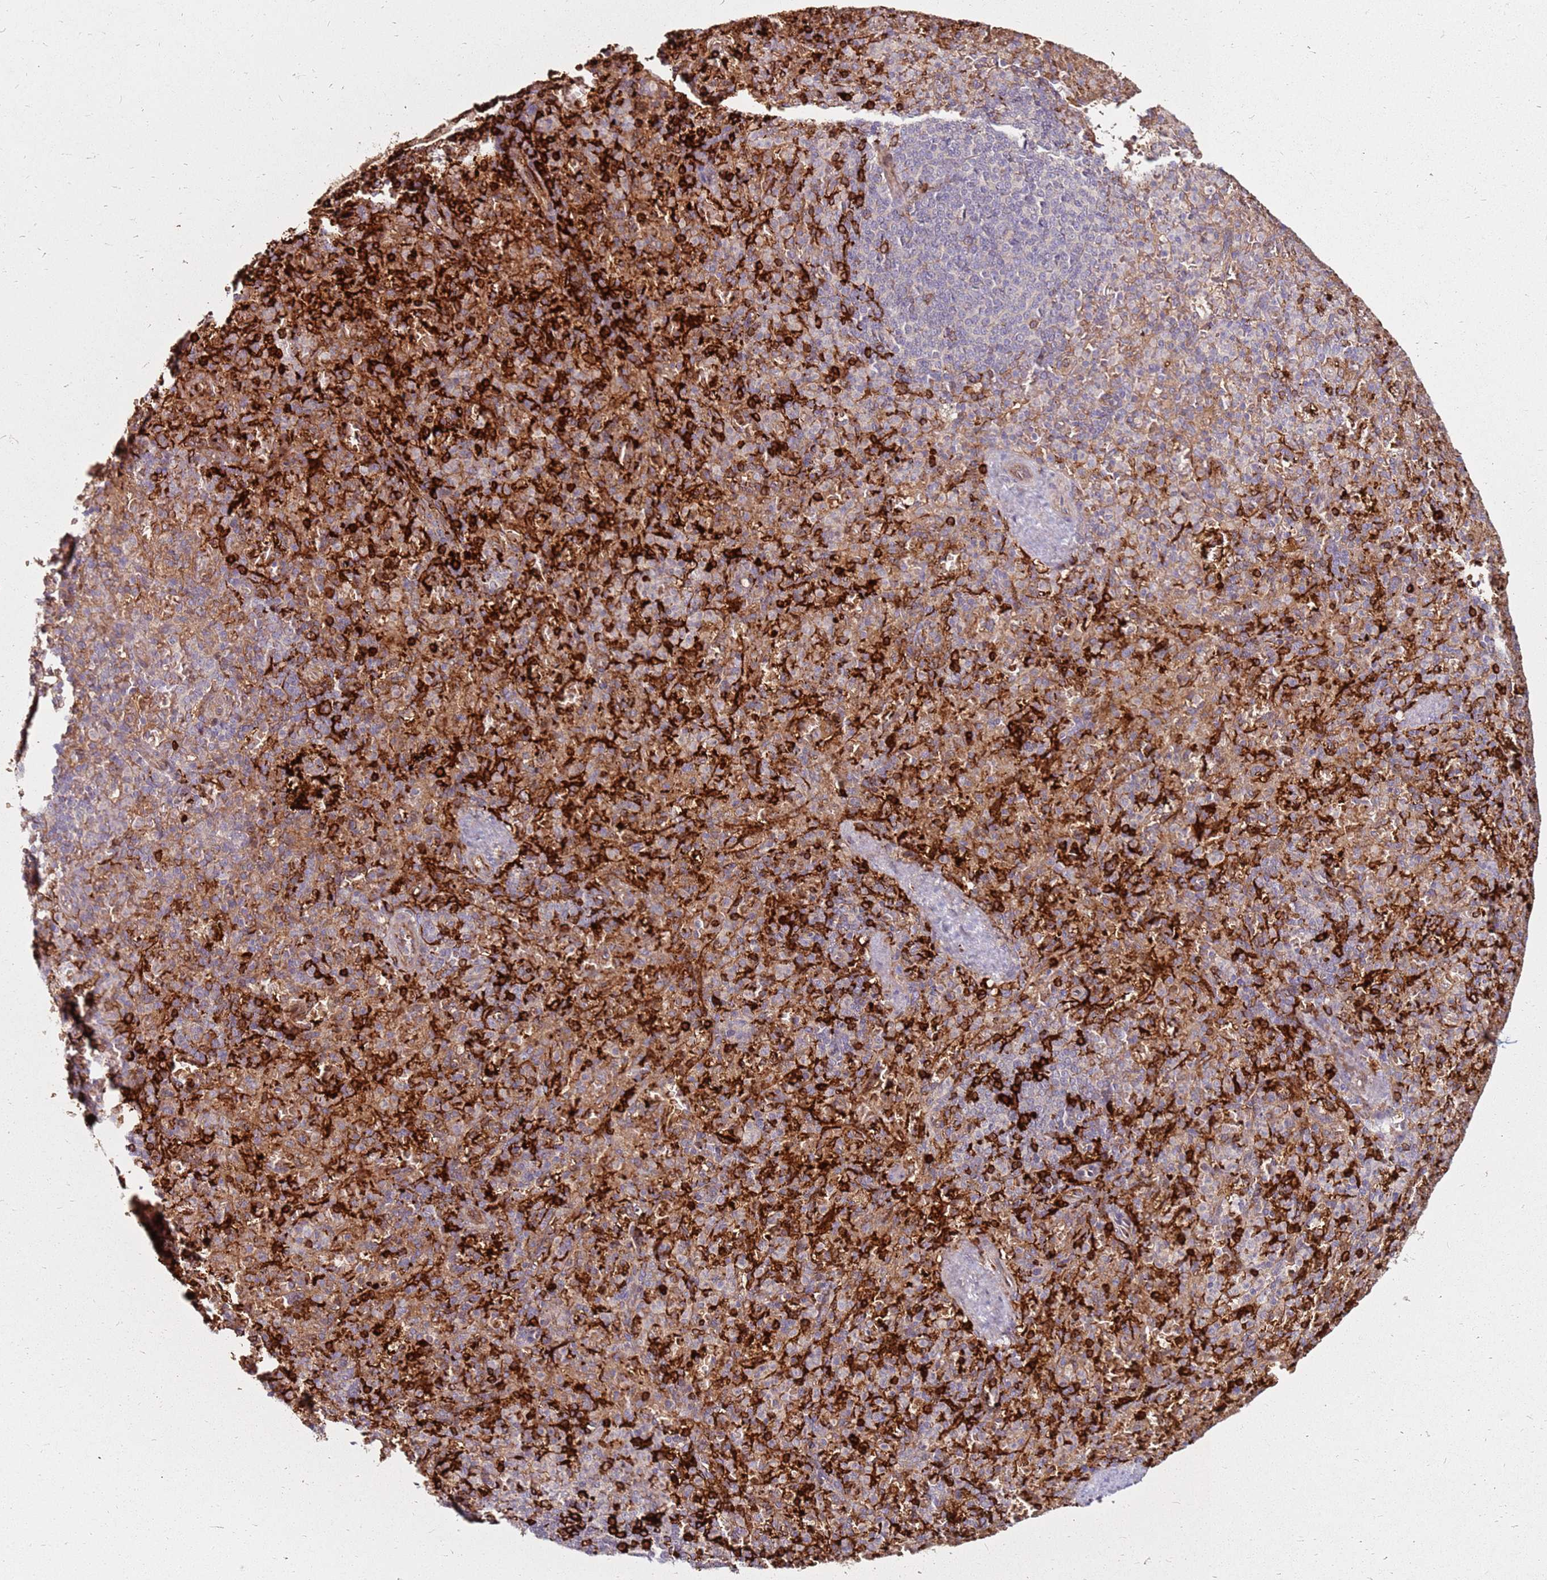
{"staining": {"intensity": "strong", "quantity": ">75%", "location": "cytoplasmic/membranous"}, "tissue": "spleen", "cell_type": "Cells in red pulp", "image_type": "normal", "snomed": [{"axis": "morphology", "description": "Normal tissue, NOS"}, {"axis": "topography", "description": "Spleen"}], "caption": "This photomicrograph shows benign spleen stained with IHC to label a protein in brown. The cytoplasmic/membranous of cells in red pulp show strong positivity for the protein. Nuclei are counter-stained blue.", "gene": "RNF11", "patient": {"sex": "female", "age": 74}}